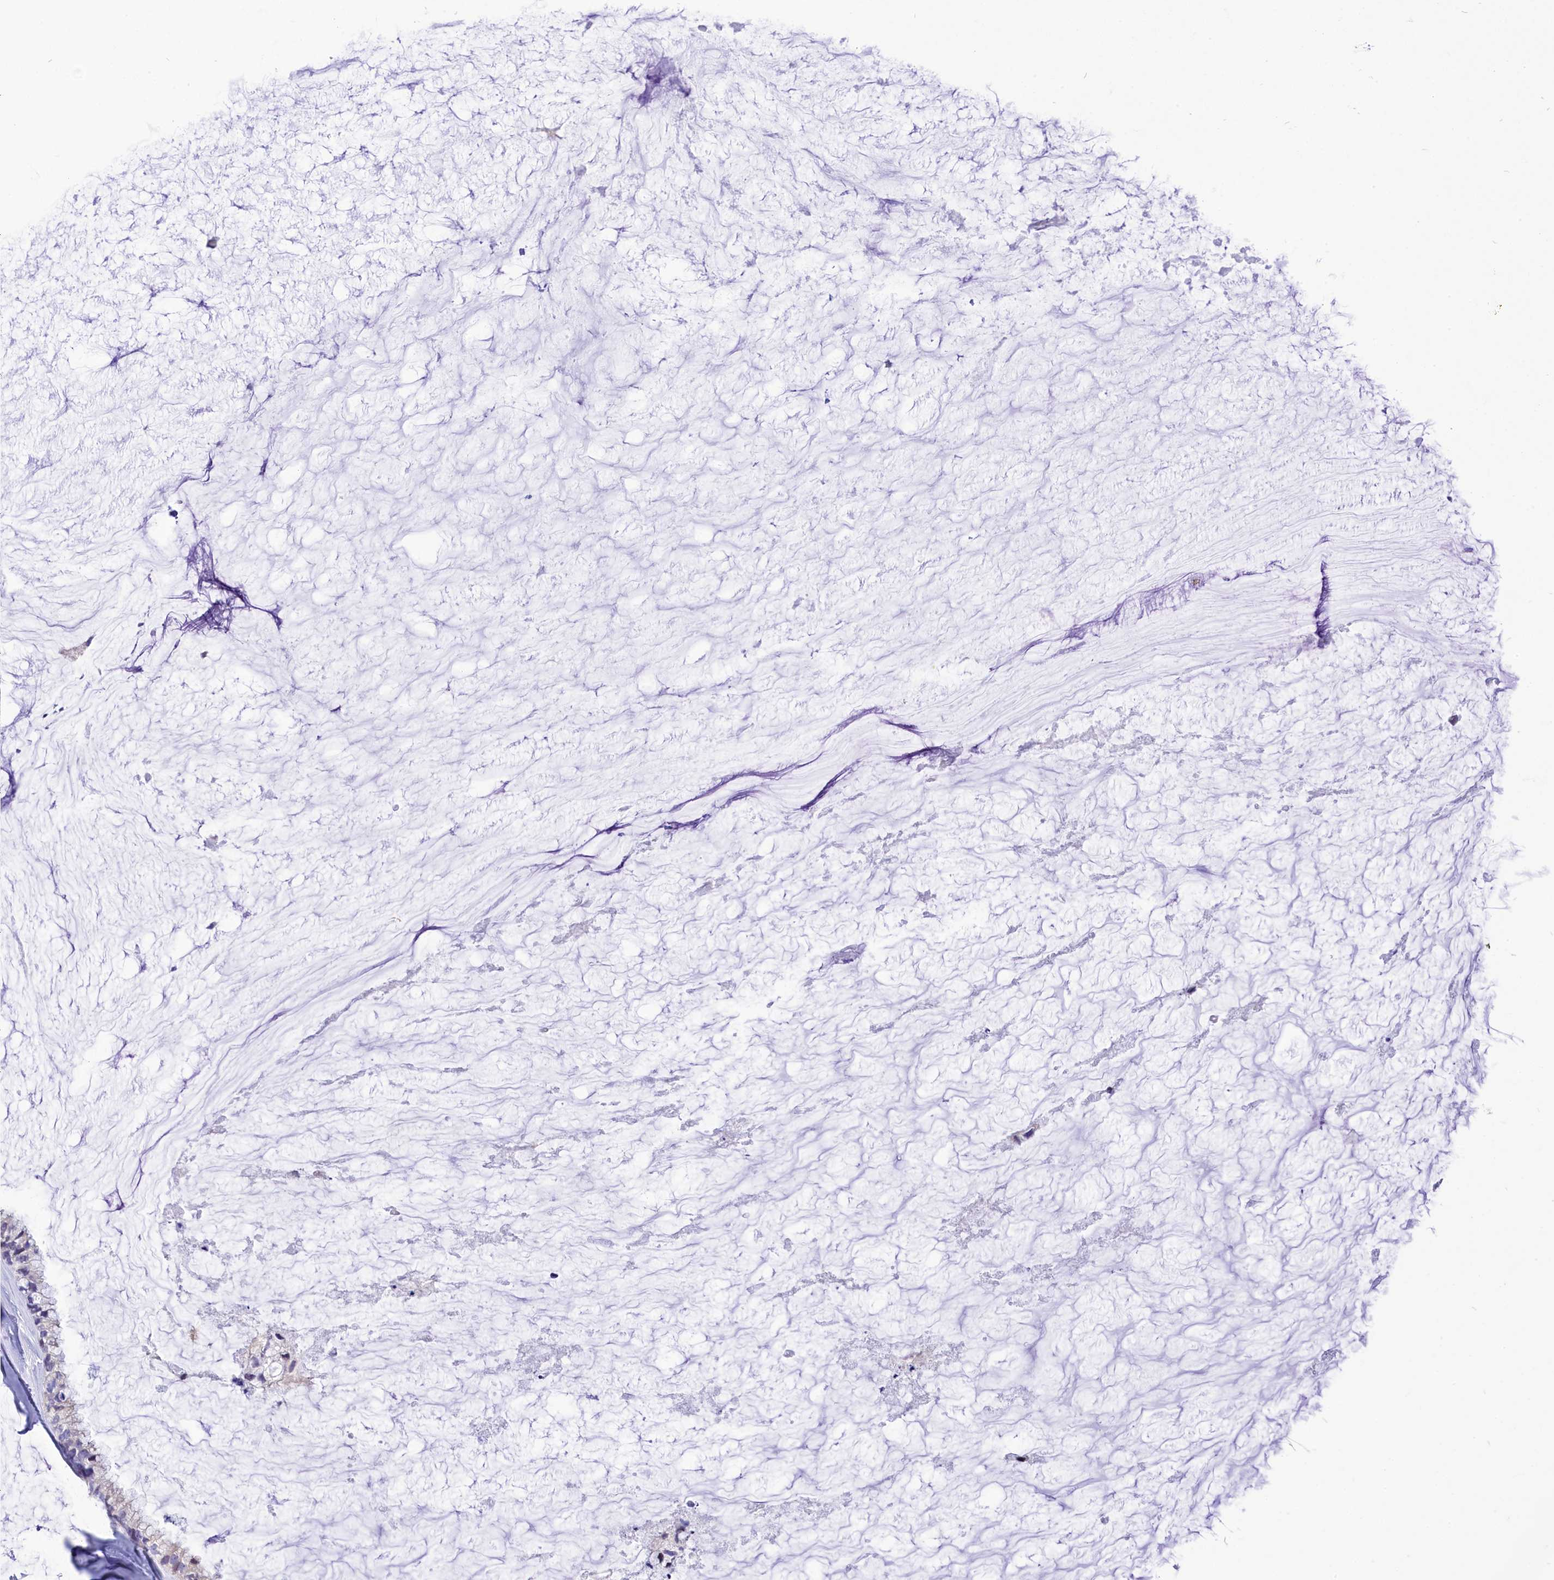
{"staining": {"intensity": "negative", "quantity": "none", "location": "none"}, "tissue": "ovarian cancer", "cell_type": "Tumor cells", "image_type": "cancer", "snomed": [{"axis": "morphology", "description": "Cystadenocarcinoma, mucinous, NOS"}, {"axis": "topography", "description": "Ovary"}], "caption": "The image displays no significant expression in tumor cells of ovarian cancer.", "gene": "DCAF16", "patient": {"sex": "female", "age": 39}}